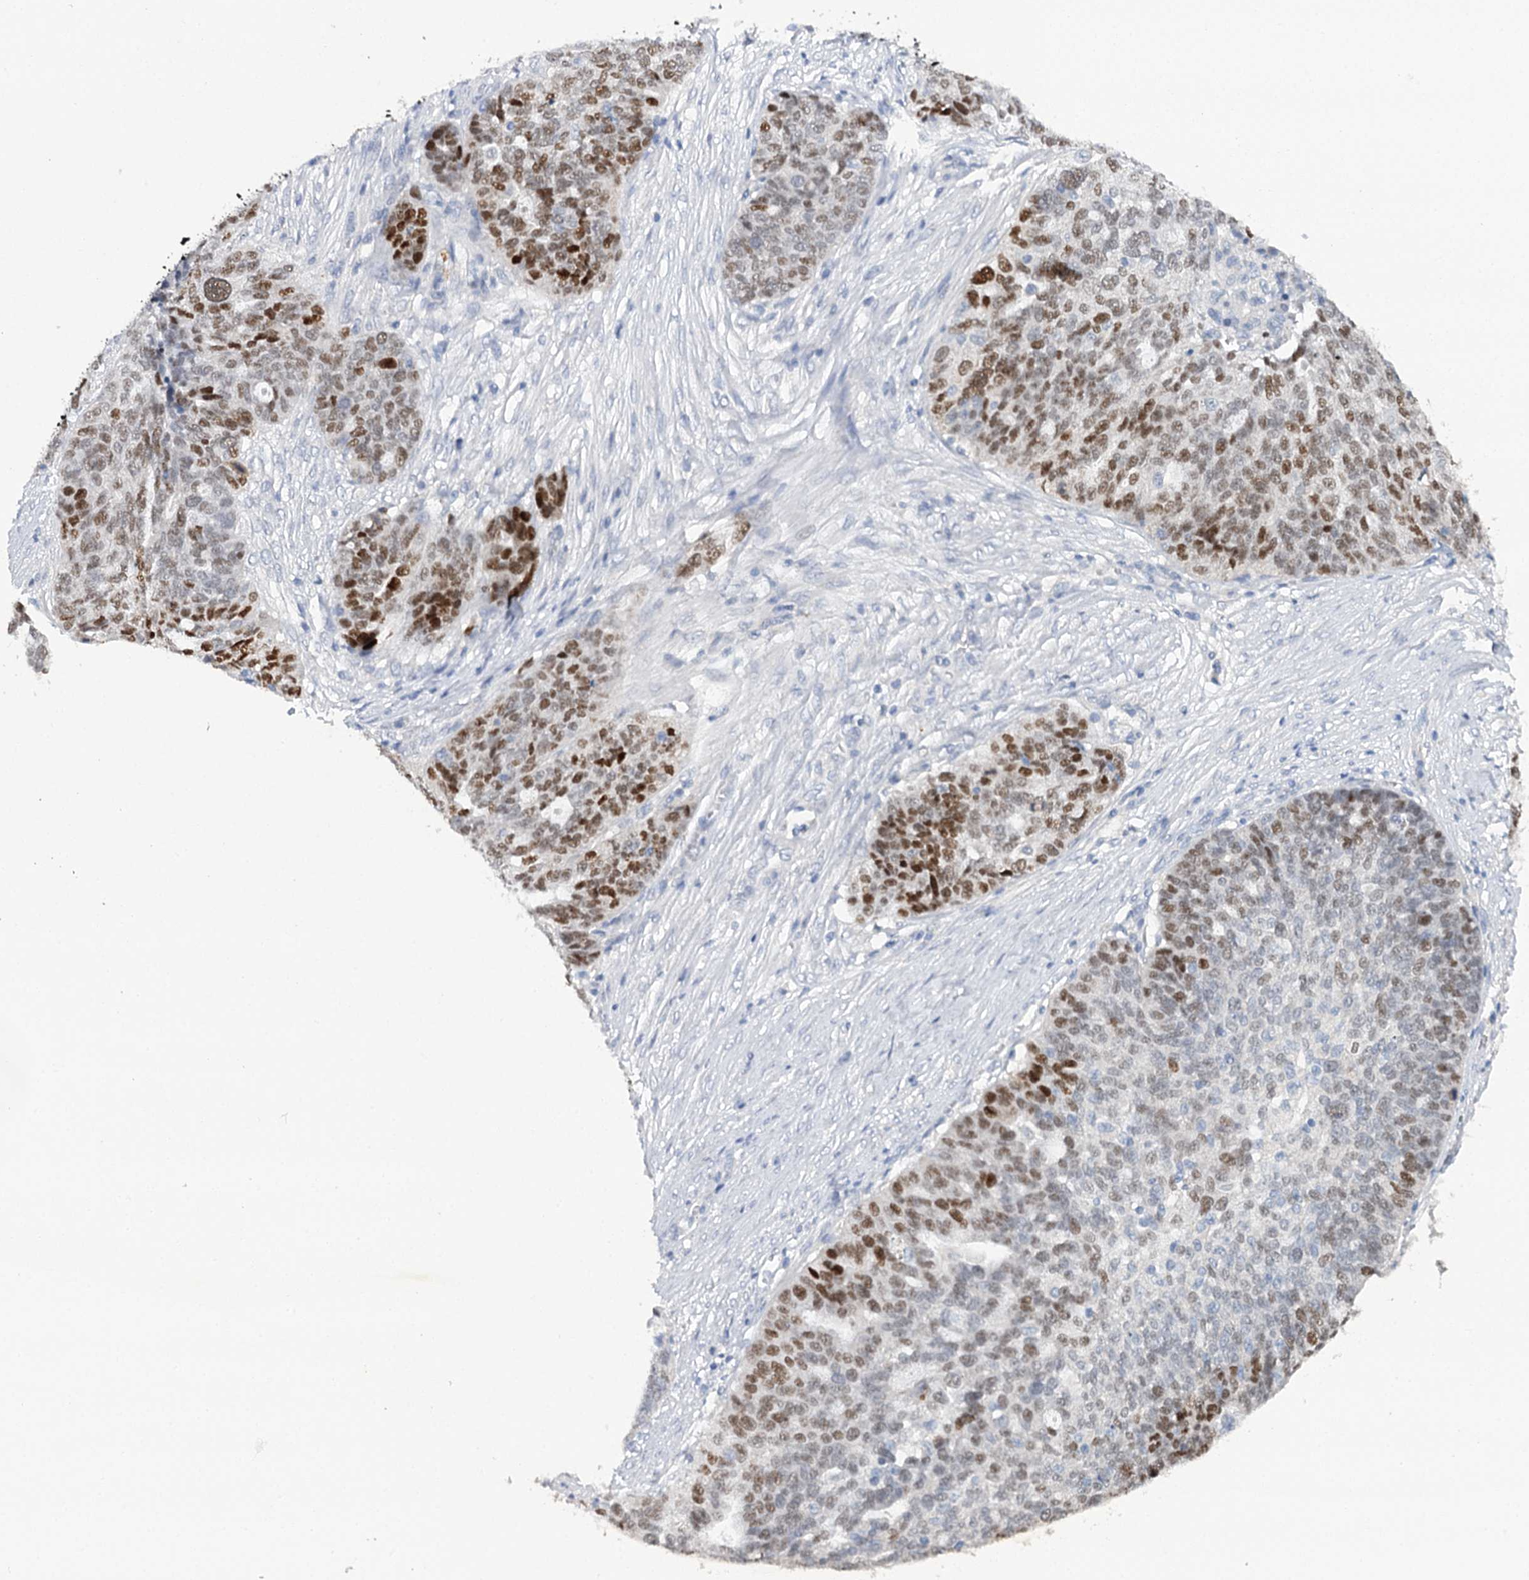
{"staining": {"intensity": "strong", "quantity": "25%-75%", "location": "nuclear"}, "tissue": "ovarian cancer", "cell_type": "Tumor cells", "image_type": "cancer", "snomed": [{"axis": "morphology", "description": "Cystadenocarcinoma, serous, NOS"}, {"axis": "topography", "description": "Ovary"}], "caption": "This is a micrograph of immunohistochemistry (IHC) staining of ovarian cancer (serous cystadenocarcinoma), which shows strong staining in the nuclear of tumor cells.", "gene": "TP53", "patient": {"sex": "female", "age": 59}}